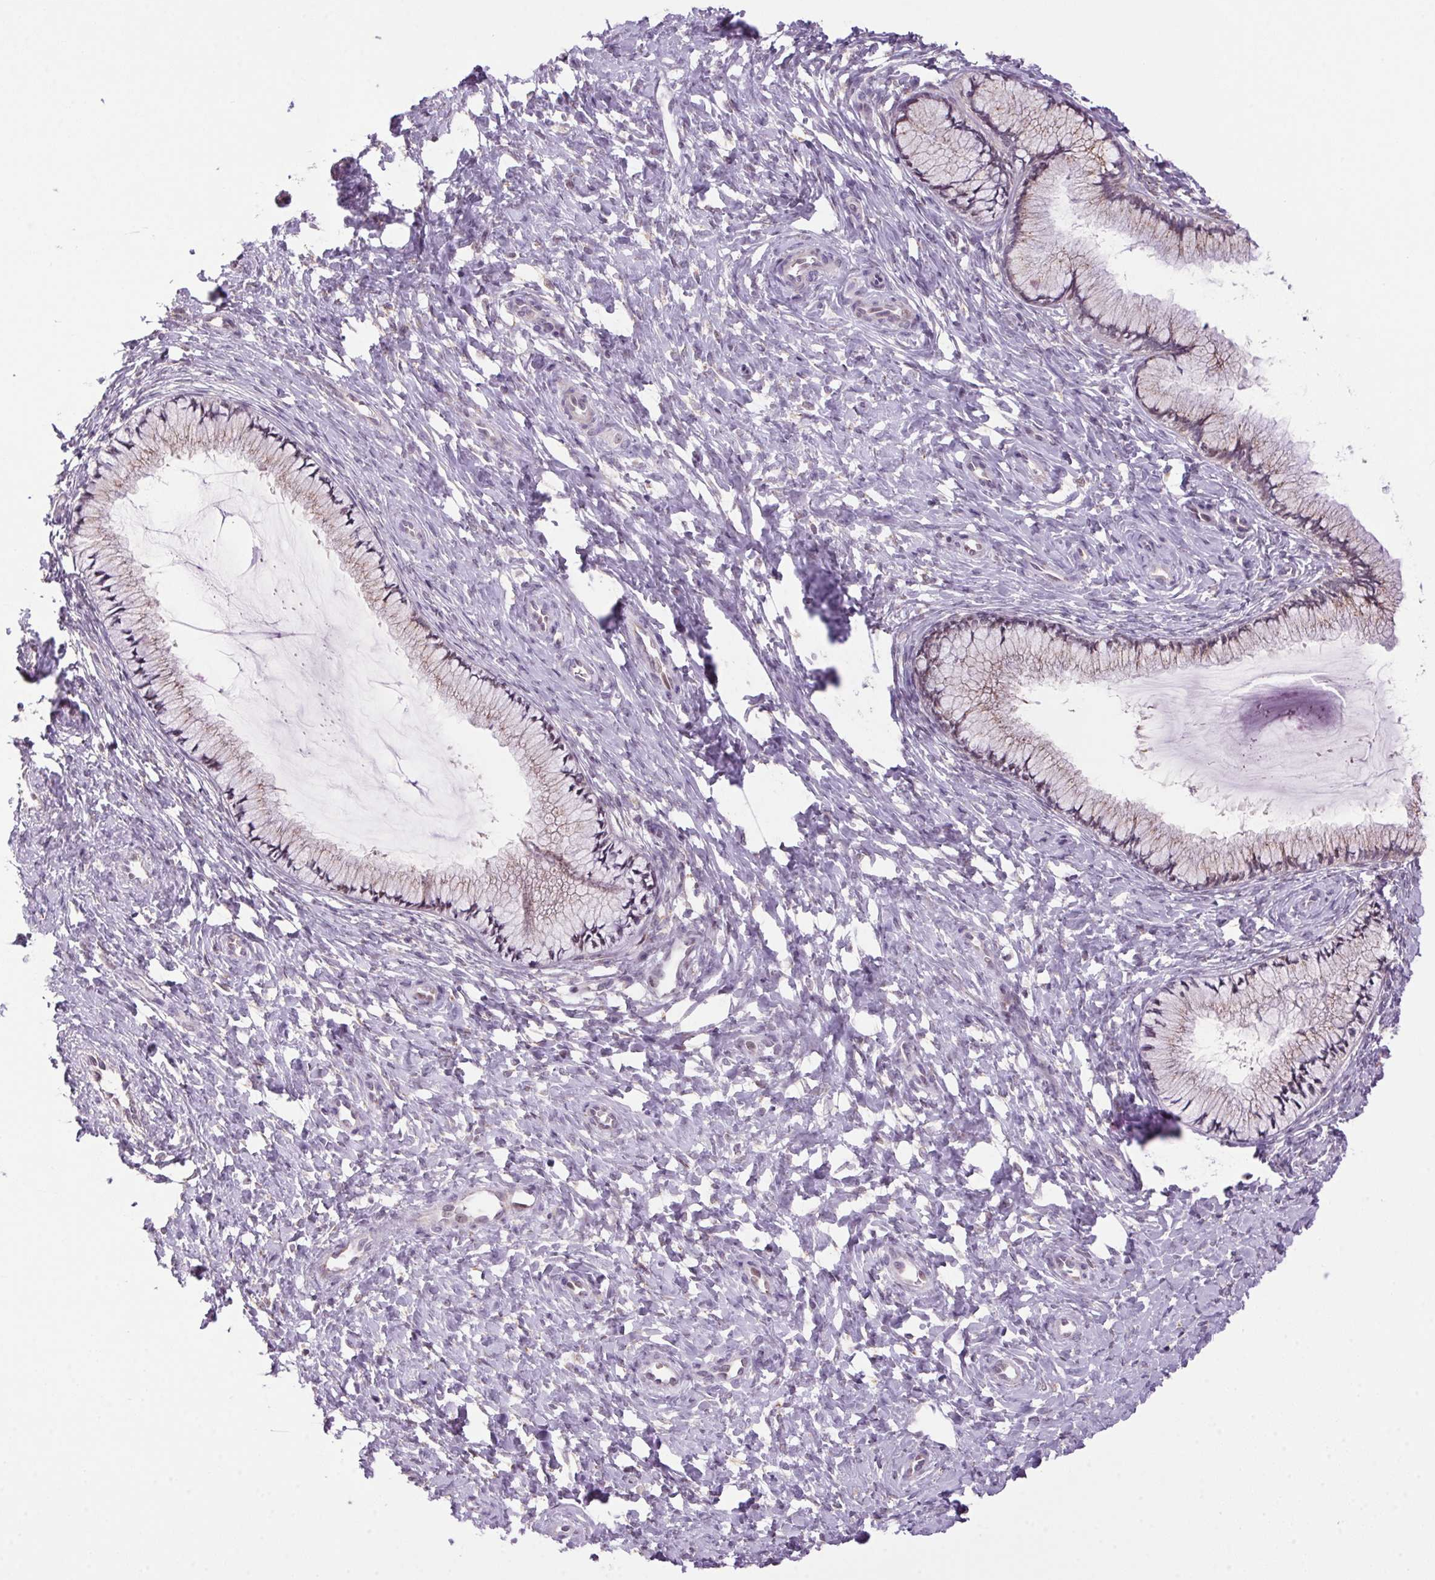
{"staining": {"intensity": "weak", "quantity": "<25%", "location": "cytoplasmic/membranous"}, "tissue": "cervix", "cell_type": "Glandular cells", "image_type": "normal", "snomed": [{"axis": "morphology", "description": "Normal tissue, NOS"}, {"axis": "topography", "description": "Cervix"}], "caption": "Immunohistochemistry (IHC) micrograph of normal human cervix stained for a protein (brown), which reveals no staining in glandular cells.", "gene": "AKR1E2", "patient": {"sex": "female", "age": 37}}